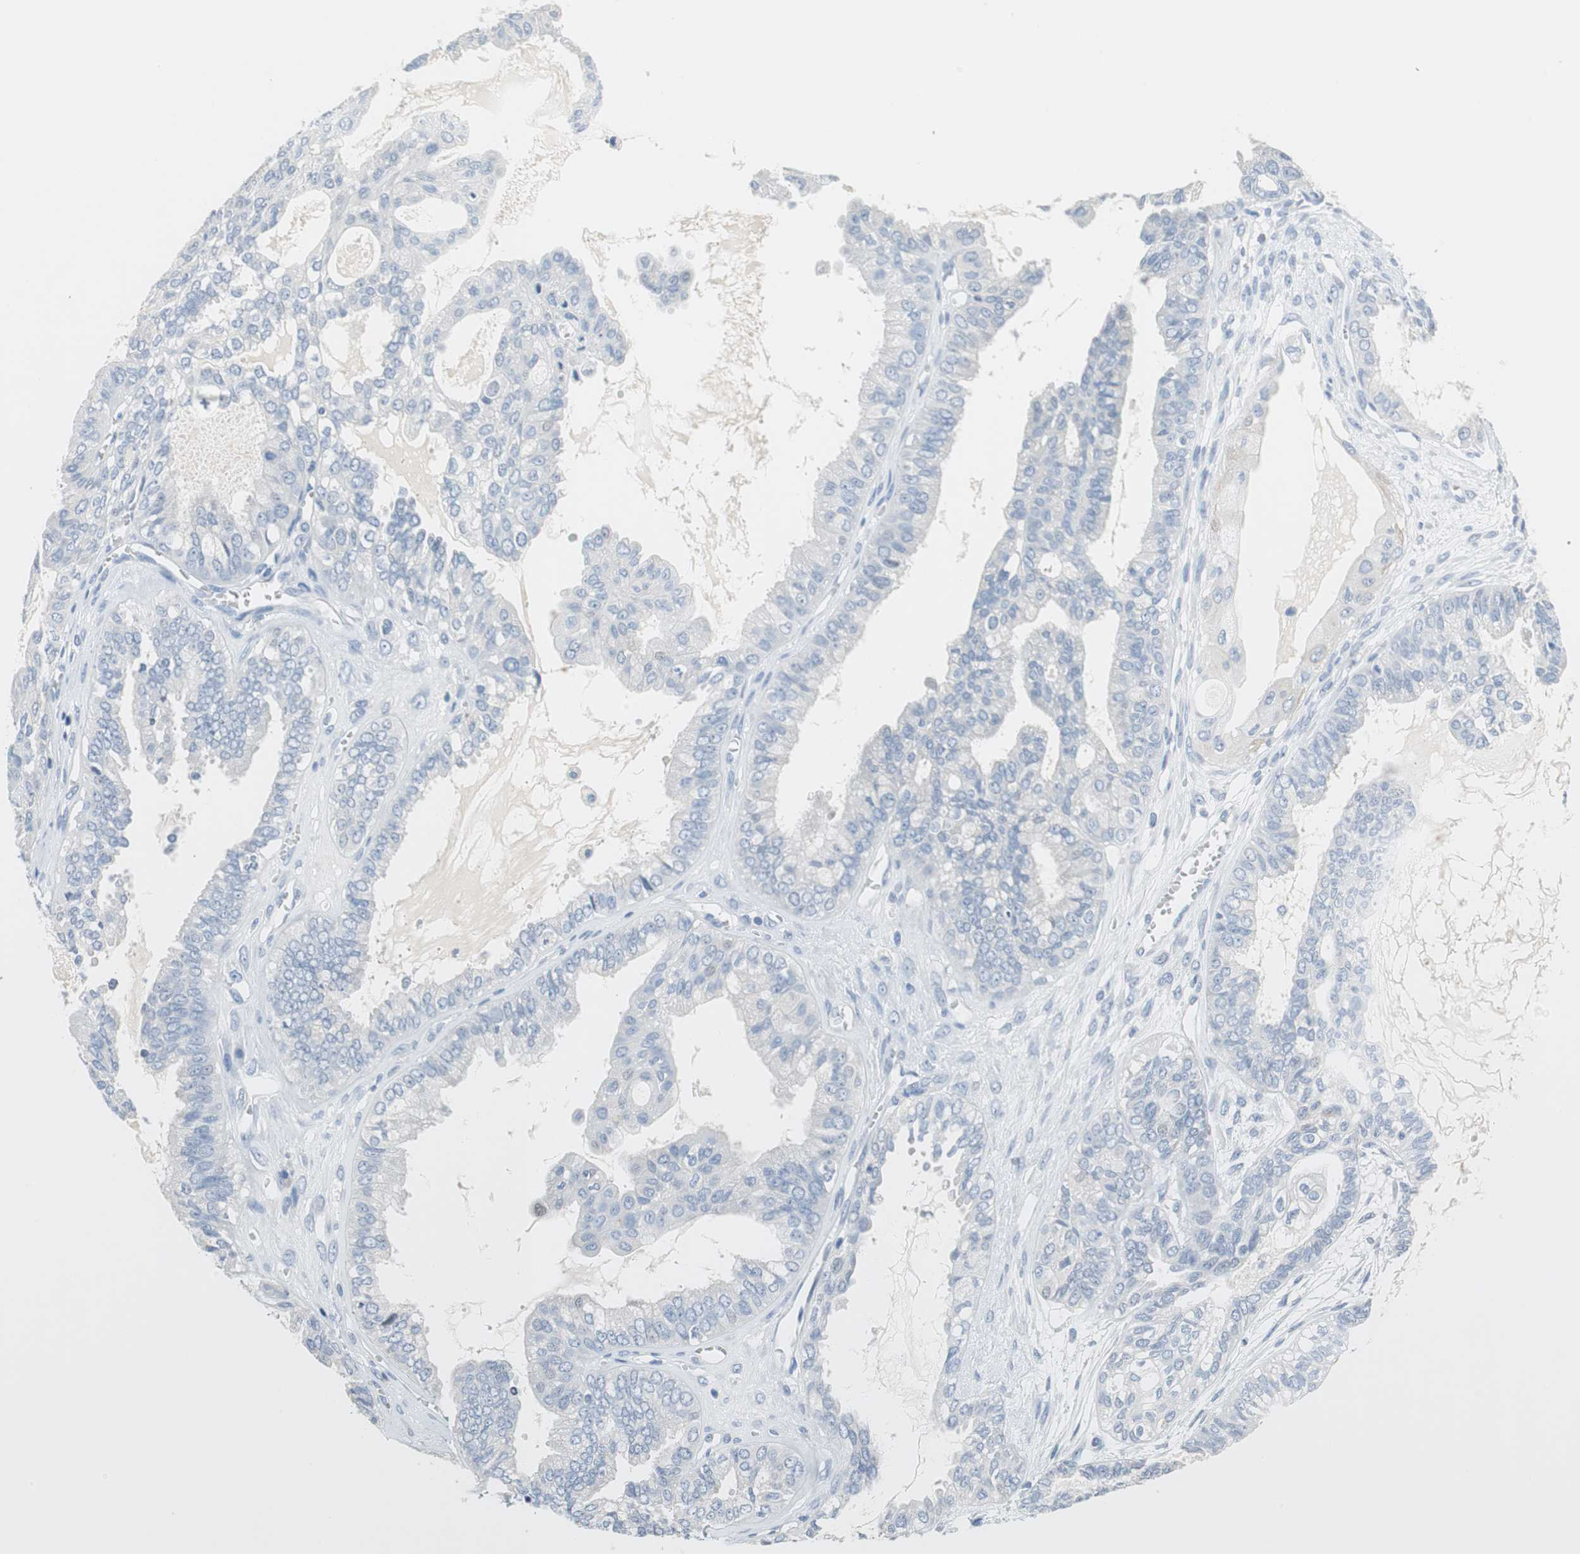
{"staining": {"intensity": "negative", "quantity": "none", "location": "none"}, "tissue": "ovarian cancer", "cell_type": "Tumor cells", "image_type": "cancer", "snomed": [{"axis": "morphology", "description": "Carcinoma, NOS"}, {"axis": "morphology", "description": "Carcinoma, endometroid"}, {"axis": "topography", "description": "Ovary"}], "caption": "Ovarian cancer was stained to show a protein in brown. There is no significant staining in tumor cells. (DAB (3,3'-diaminobenzidine) immunohistochemistry, high magnification).", "gene": "GLCCI1", "patient": {"sex": "female", "age": 50}}